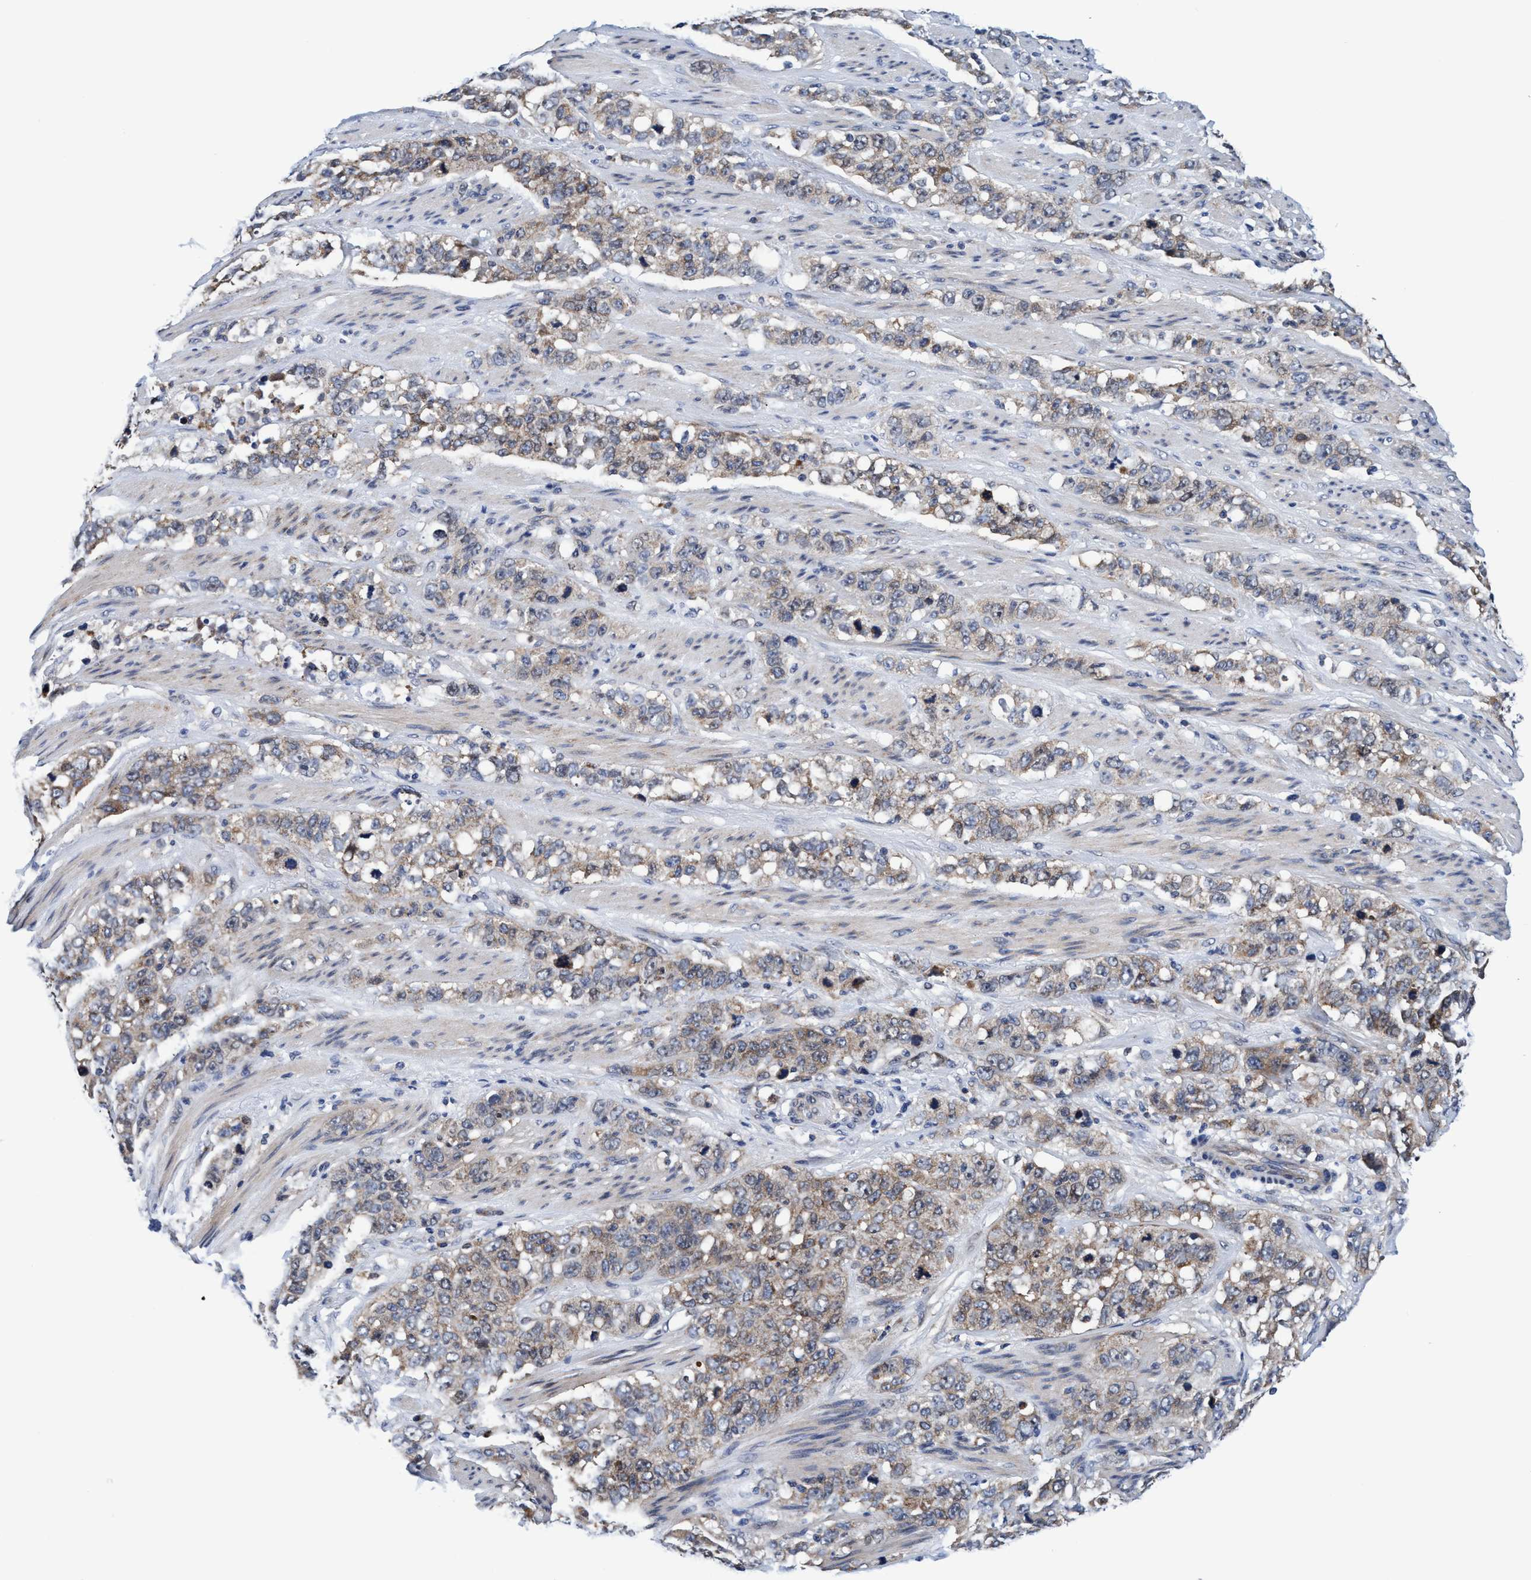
{"staining": {"intensity": "weak", "quantity": "<25%", "location": "cytoplasmic/membranous"}, "tissue": "stomach cancer", "cell_type": "Tumor cells", "image_type": "cancer", "snomed": [{"axis": "morphology", "description": "Adenocarcinoma, NOS"}, {"axis": "topography", "description": "Stomach"}], "caption": "Tumor cells are negative for protein expression in human stomach cancer (adenocarcinoma).", "gene": "AGAP2", "patient": {"sex": "male", "age": 48}}